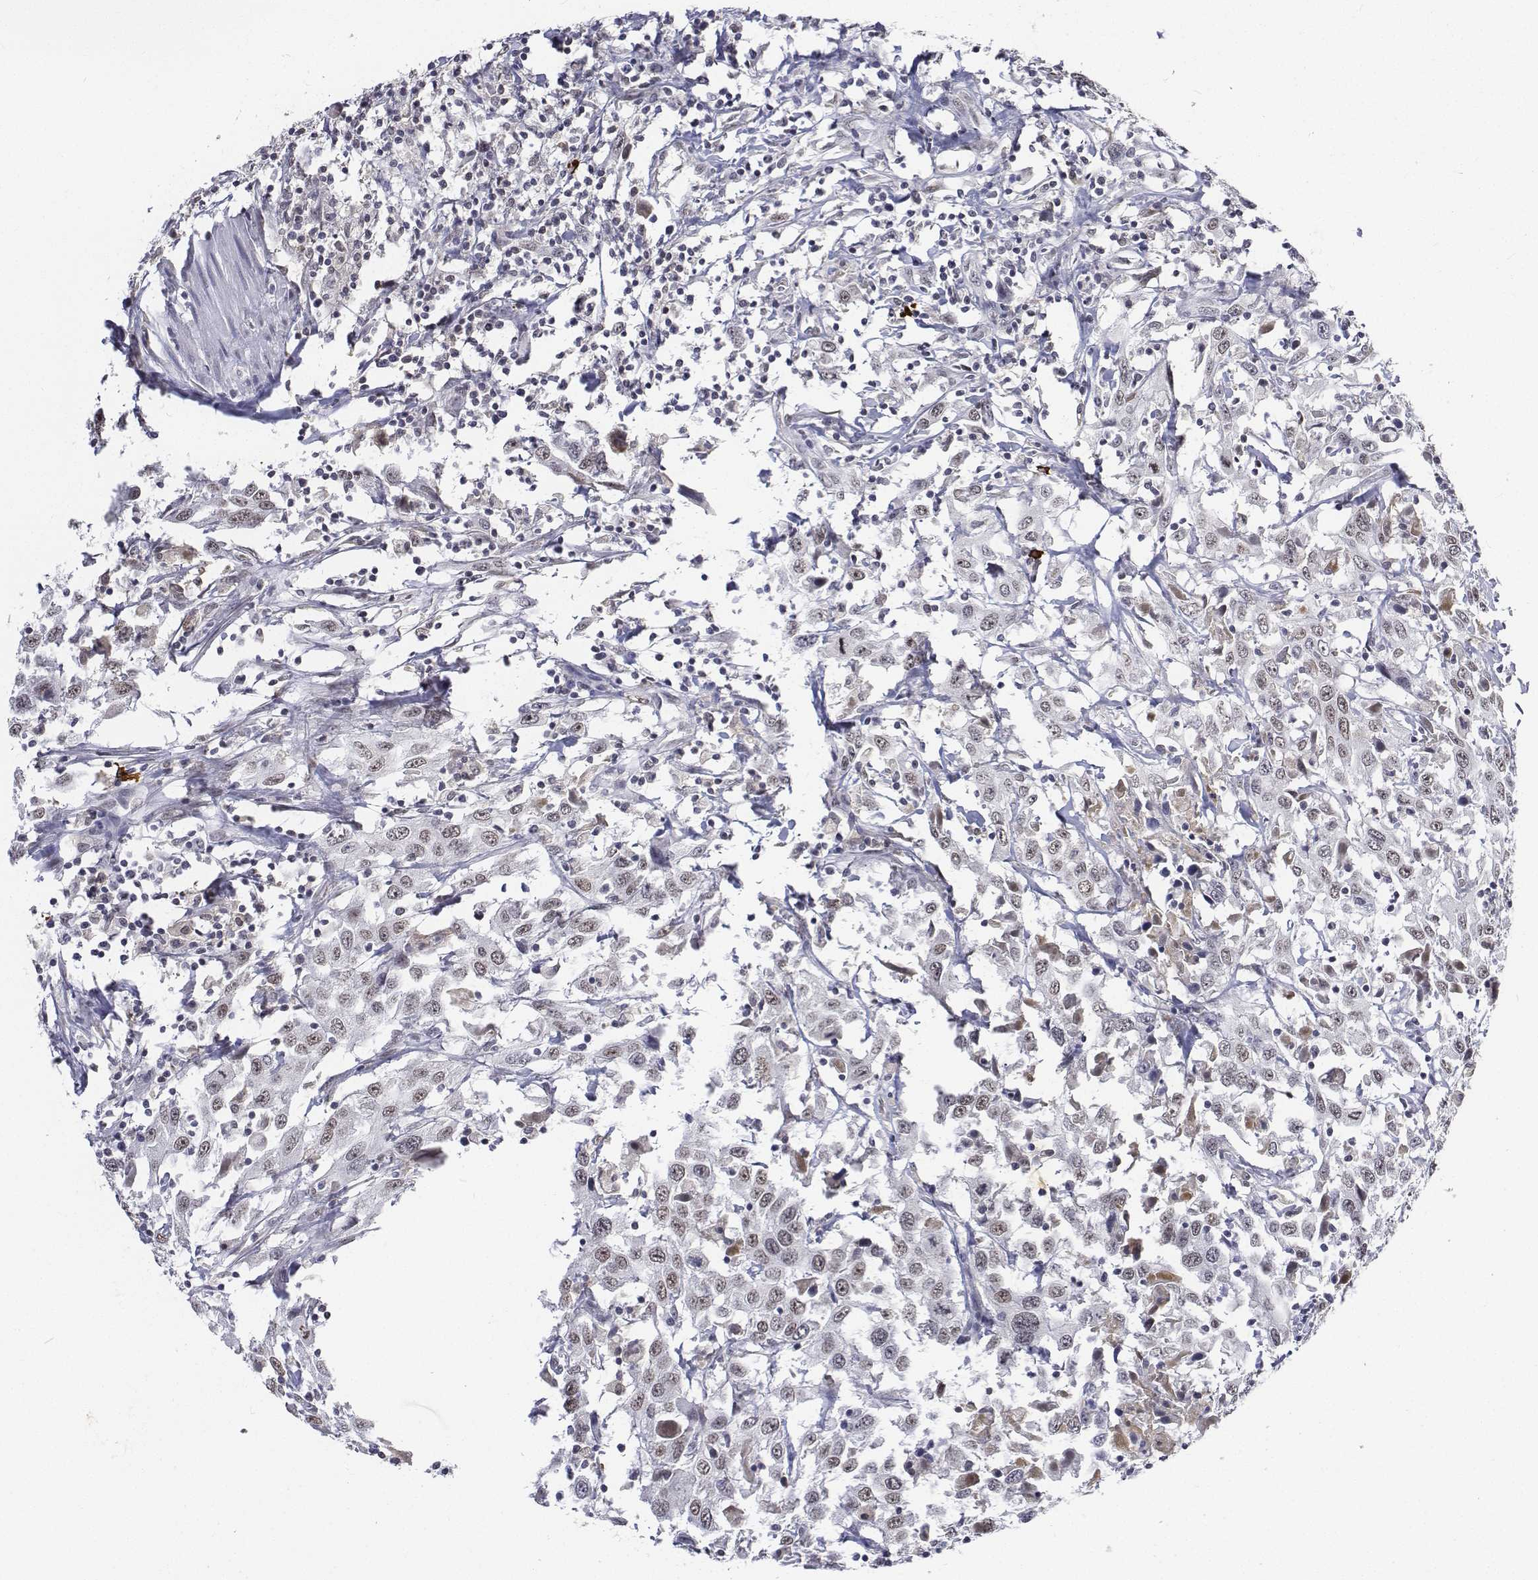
{"staining": {"intensity": "weak", "quantity": "<25%", "location": "nuclear"}, "tissue": "urothelial cancer", "cell_type": "Tumor cells", "image_type": "cancer", "snomed": [{"axis": "morphology", "description": "Urothelial carcinoma, High grade"}, {"axis": "topography", "description": "Urinary bladder"}], "caption": "This photomicrograph is of urothelial carcinoma (high-grade) stained with immunohistochemistry to label a protein in brown with the nuclei are counter-stained blue. There is no positivity in tumor cells. Brightfield microscopy of immunohistochemistry stained with DAB (3,3'-diaminobenzidine) (brown) and hematoxylin (blue), captured at high magnification.", "gene": "ATRX", "patient": {"sex": "male", "age": 61}}